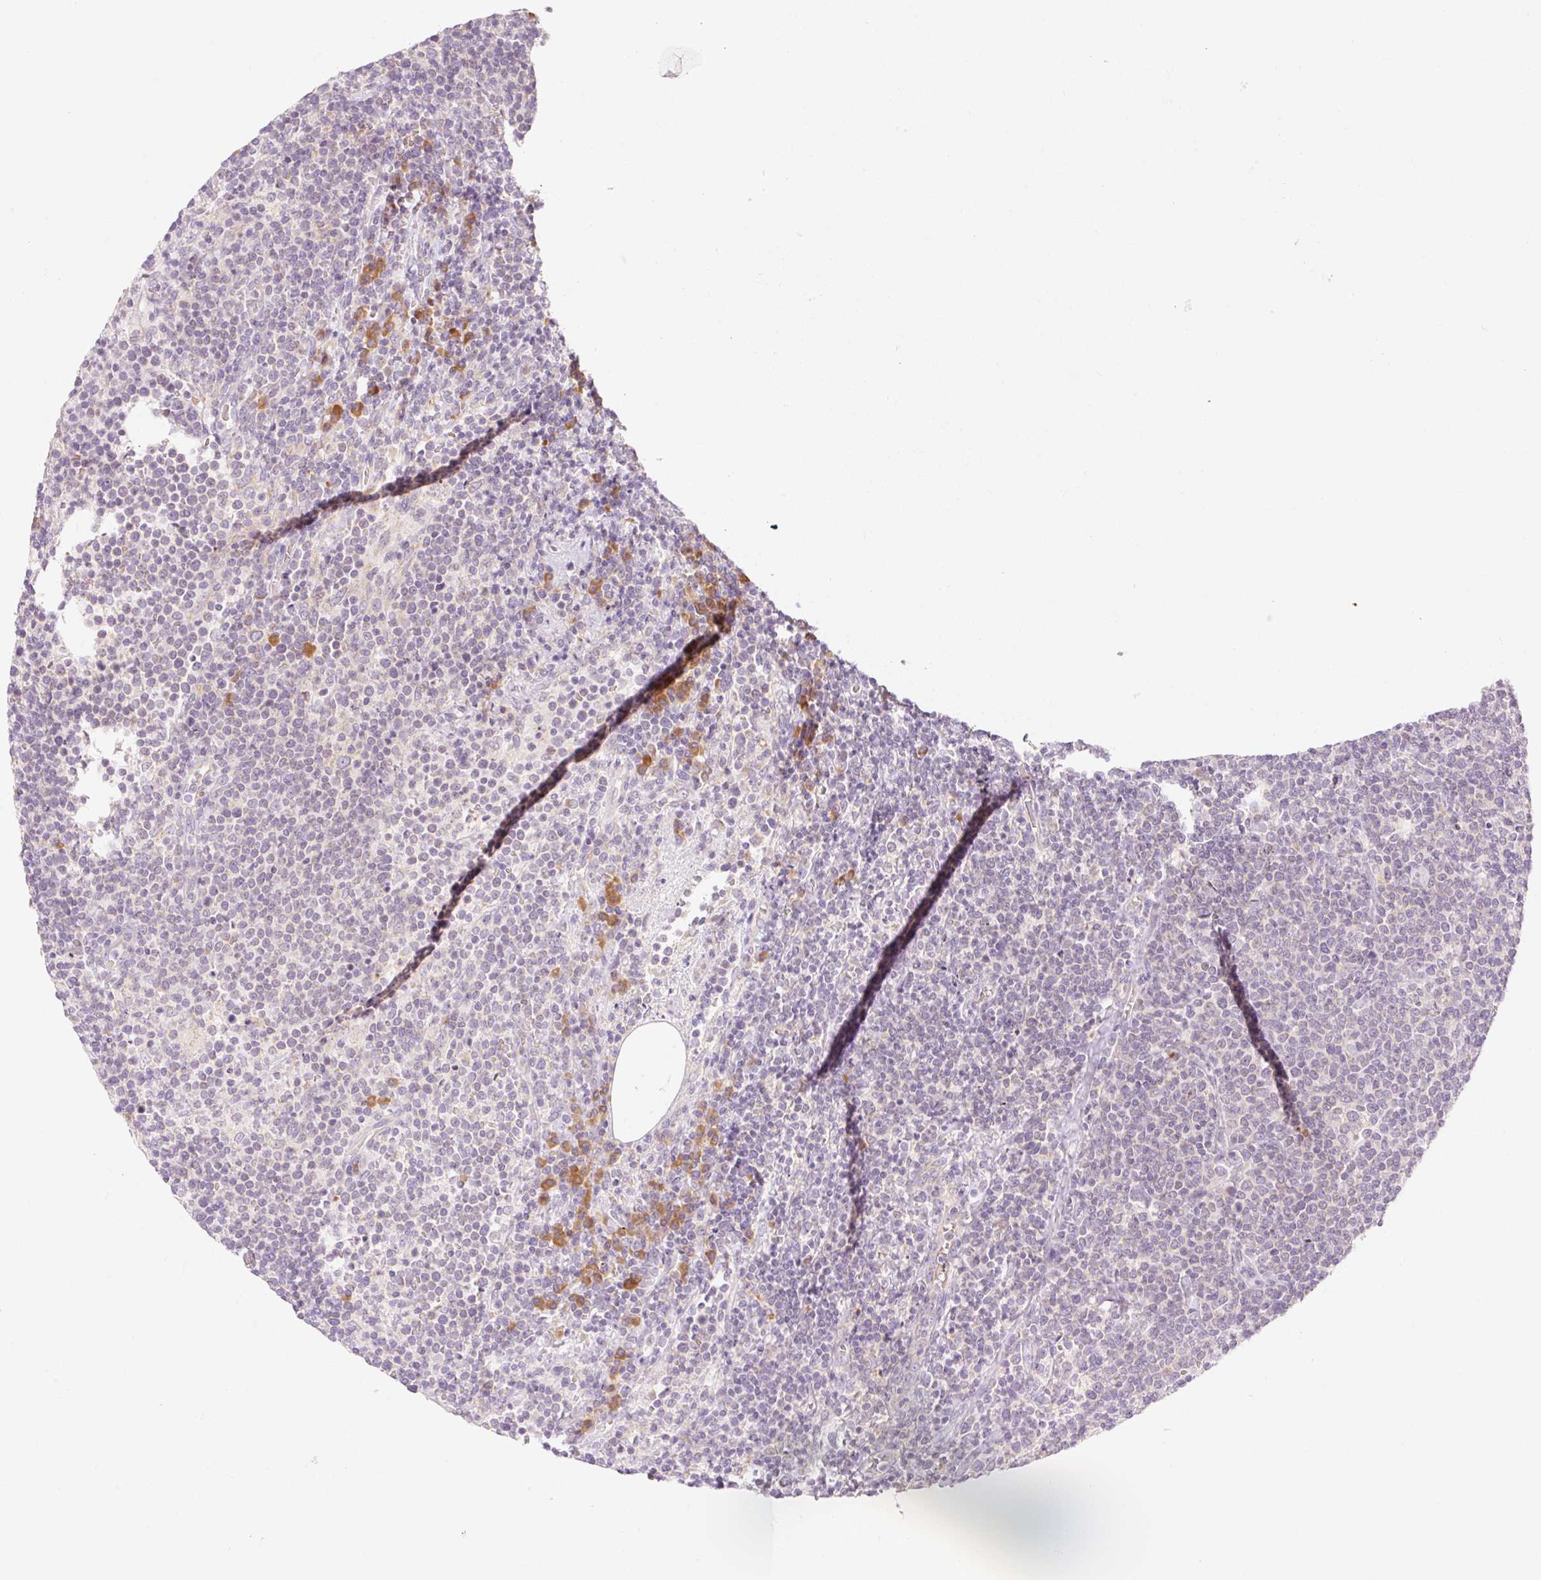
{"staining": {"intensity": "negative", "quantity": "none", "location": "none"}, "tissue": "lymphoma", "cell_type": "Tumor cells", "image_type": "cancer", "snomed": [{"axis": "morphology", "description": "Malignant lymphoma, non-Hodgkin's type, High grade"}, {"axis": "topography", "description": "Lymph node"}], "caption": "Tumor cells are negative for brown protein staining in lymphoma.", "gene": "MYO1D", "patient": {"sex": "male", "age": 61}}